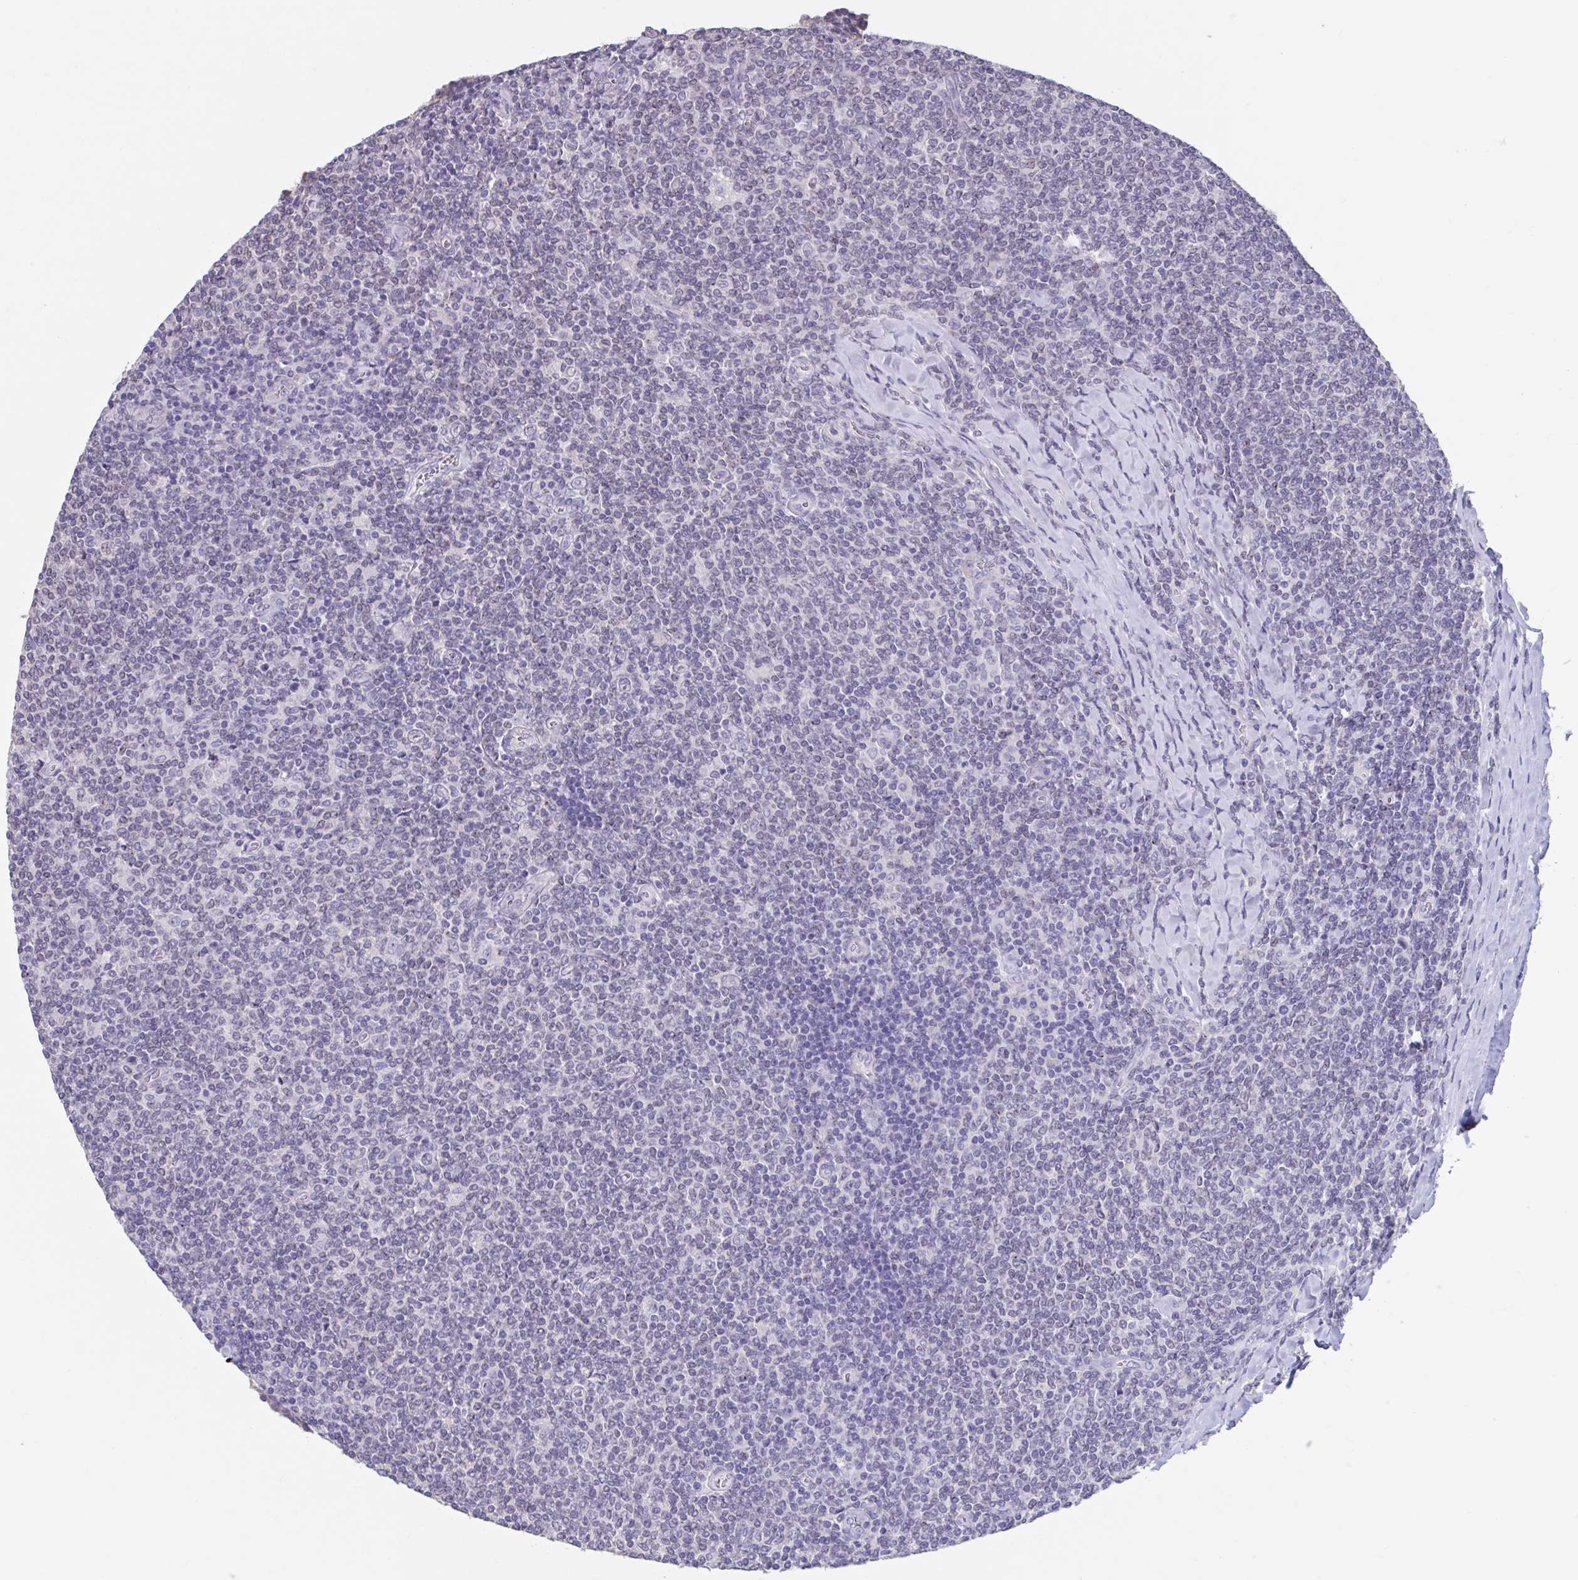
{"staining": {"intensity": "negative", "quantity": "none", "location": "none"}, "tissue": "lymphoma", "cell_type": "Tumor cells", "image_type": "cancer", "snomed": [{"axis": "morphology", "description": "Malignant lymphoma, non-Hodgkin's type, Low grade"}, {"axis": "topography", "description": "Lymph node"}], "caption": "Immunohistochemistry (IHC) of malignant lymphoma, non-Hodgkin's type (low-grade) shows no staining in tumor cells.", "gene": "GPR162", "patient": {"sex": "male", "age": 52}}